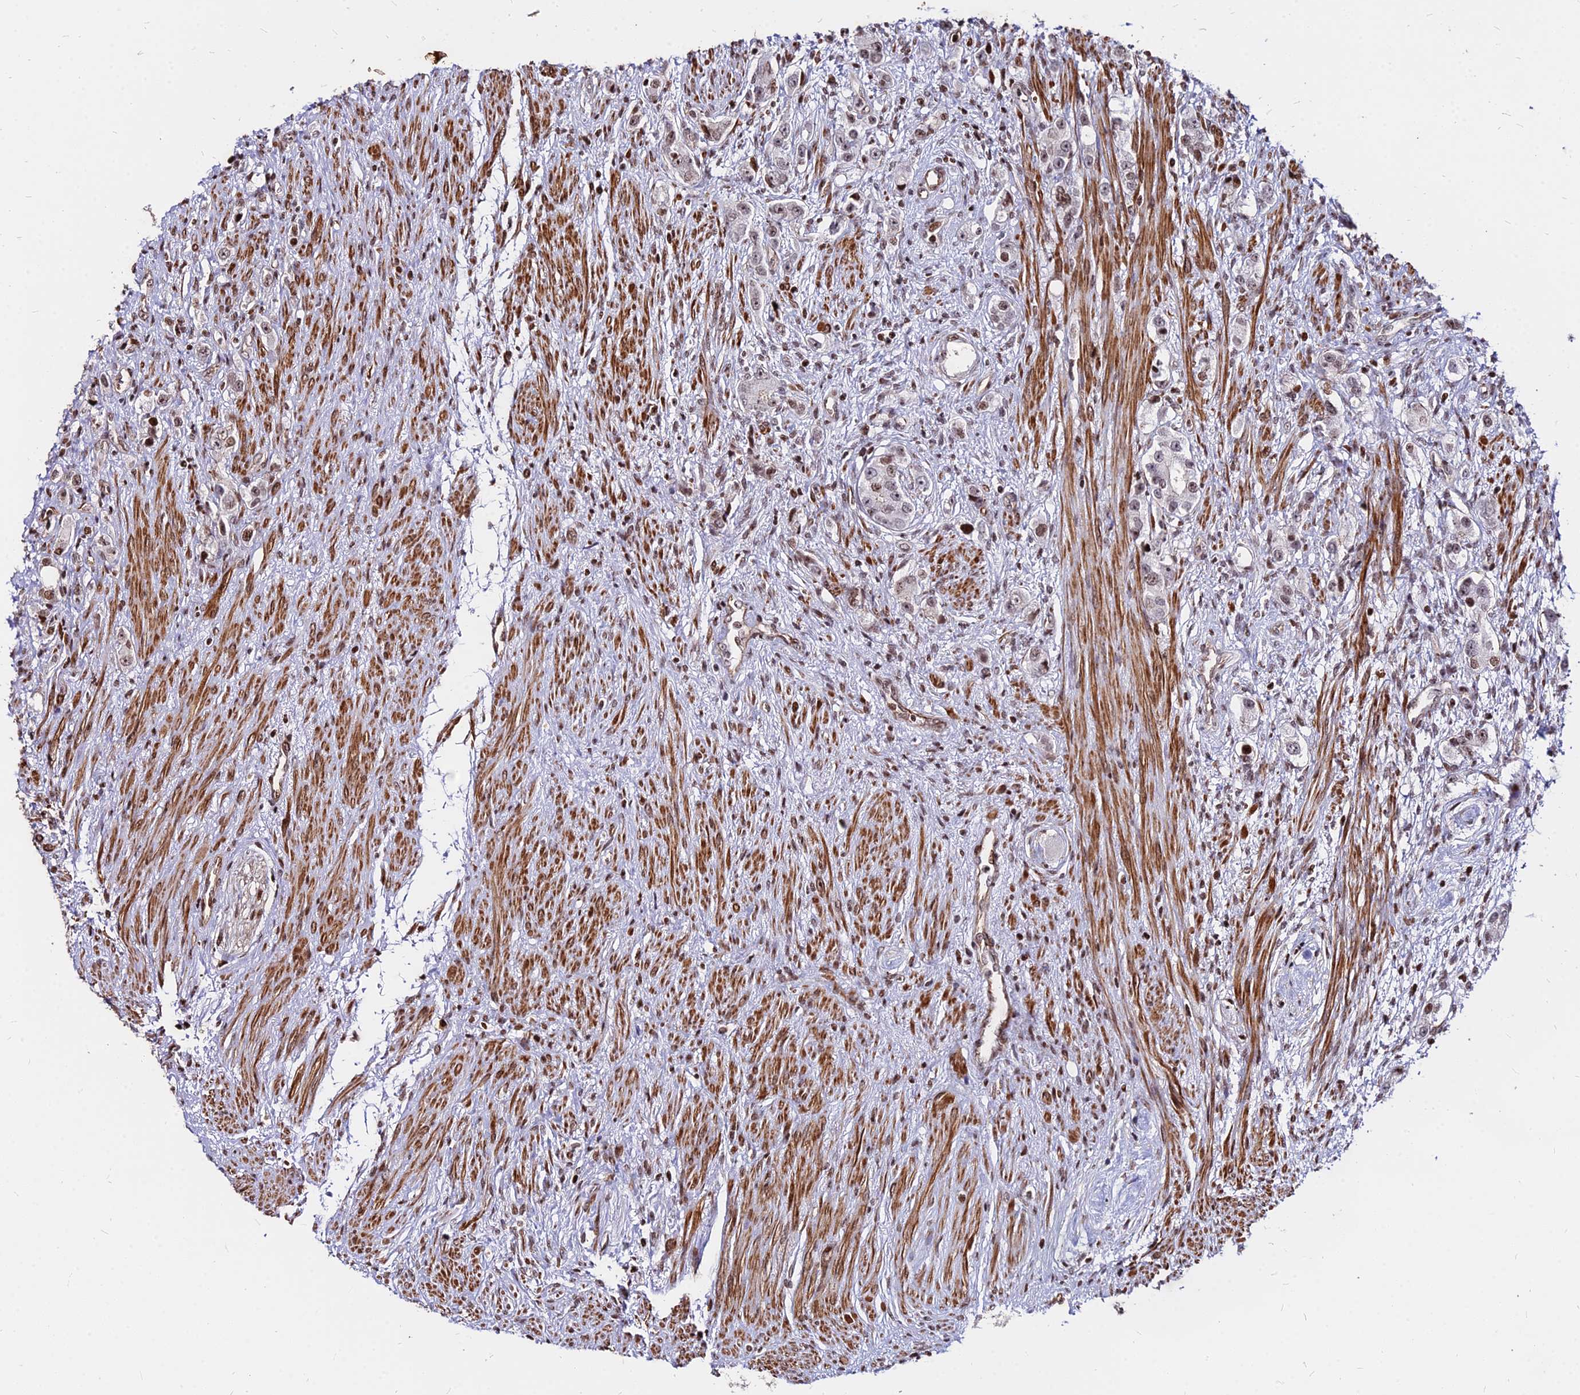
{"staining": {"intensity": "weak", "quantity": "<25%", "location": "nuclear"}, "tissue": "prostate cancer", "cell_type": "Tumor cells", "image_type": "cancer", "snomed": [{"axis": "morphology", "description": "Adenocarcinoma, High grade"}, {"axis": "topography", "description": "Prostate"}], "caption": "Tumor cells show no significant protein staining in high-grade adenocarcinoma (prostate).", "gene": "NYAP2", "patient": {"sex": "male", "age": 63}}